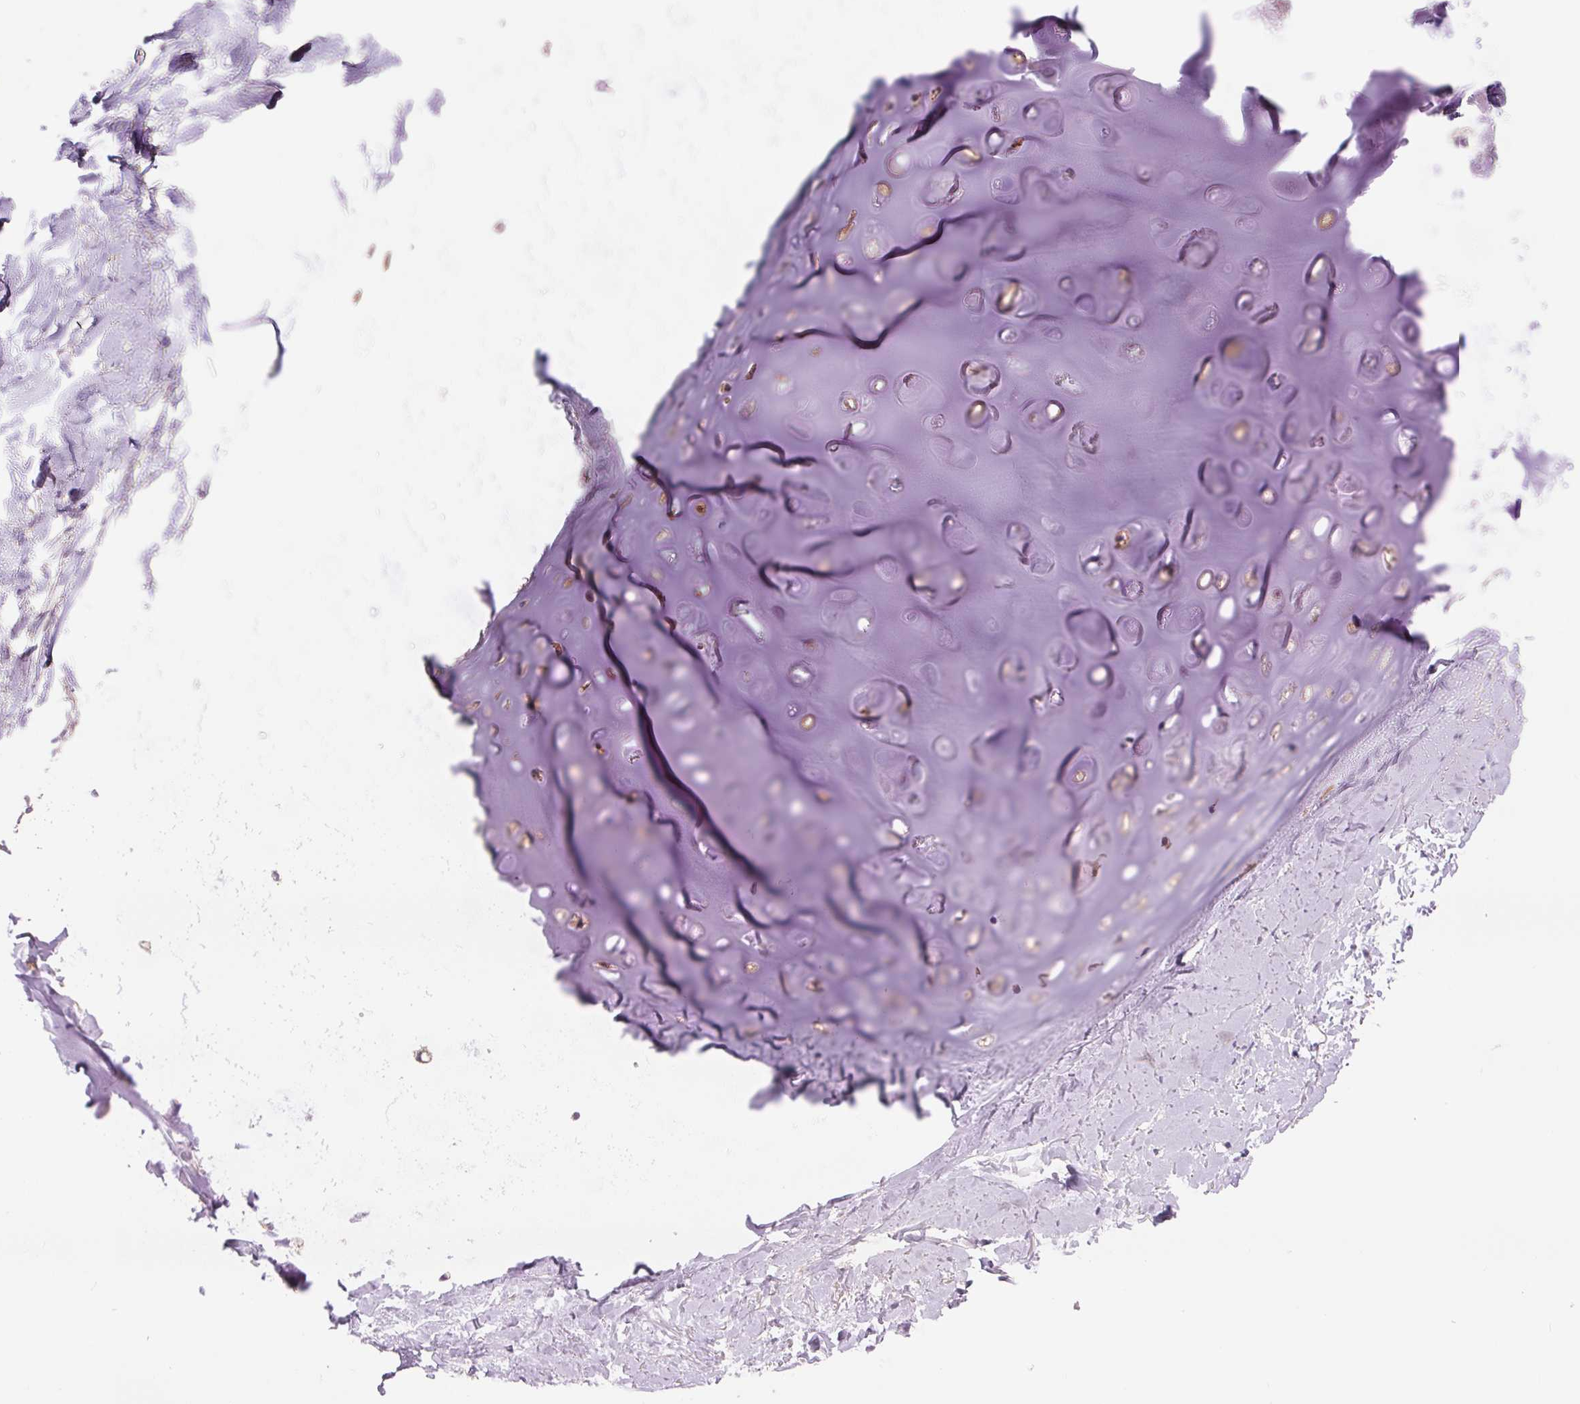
{"staining": {"intensity": "negative", "quantity": "none", "location": "none"}, "tissue": "adipose tissue", "cell_type": "Adipocytes", "image_type": "normal", "snomed": [{"axis": "morphology", "description": "Normal tissue, NOS"}, {"axis": "topography", "description": "Cartilage tissue"}, {"axis": "topography", "description": "Bronchus"}], "caption": "Adipose tissue stained for a protein using IHC demonstrates no positivity adipocytes.", "gene": "DIXDC1", "patient": {"sex": "female", "age": 79}}